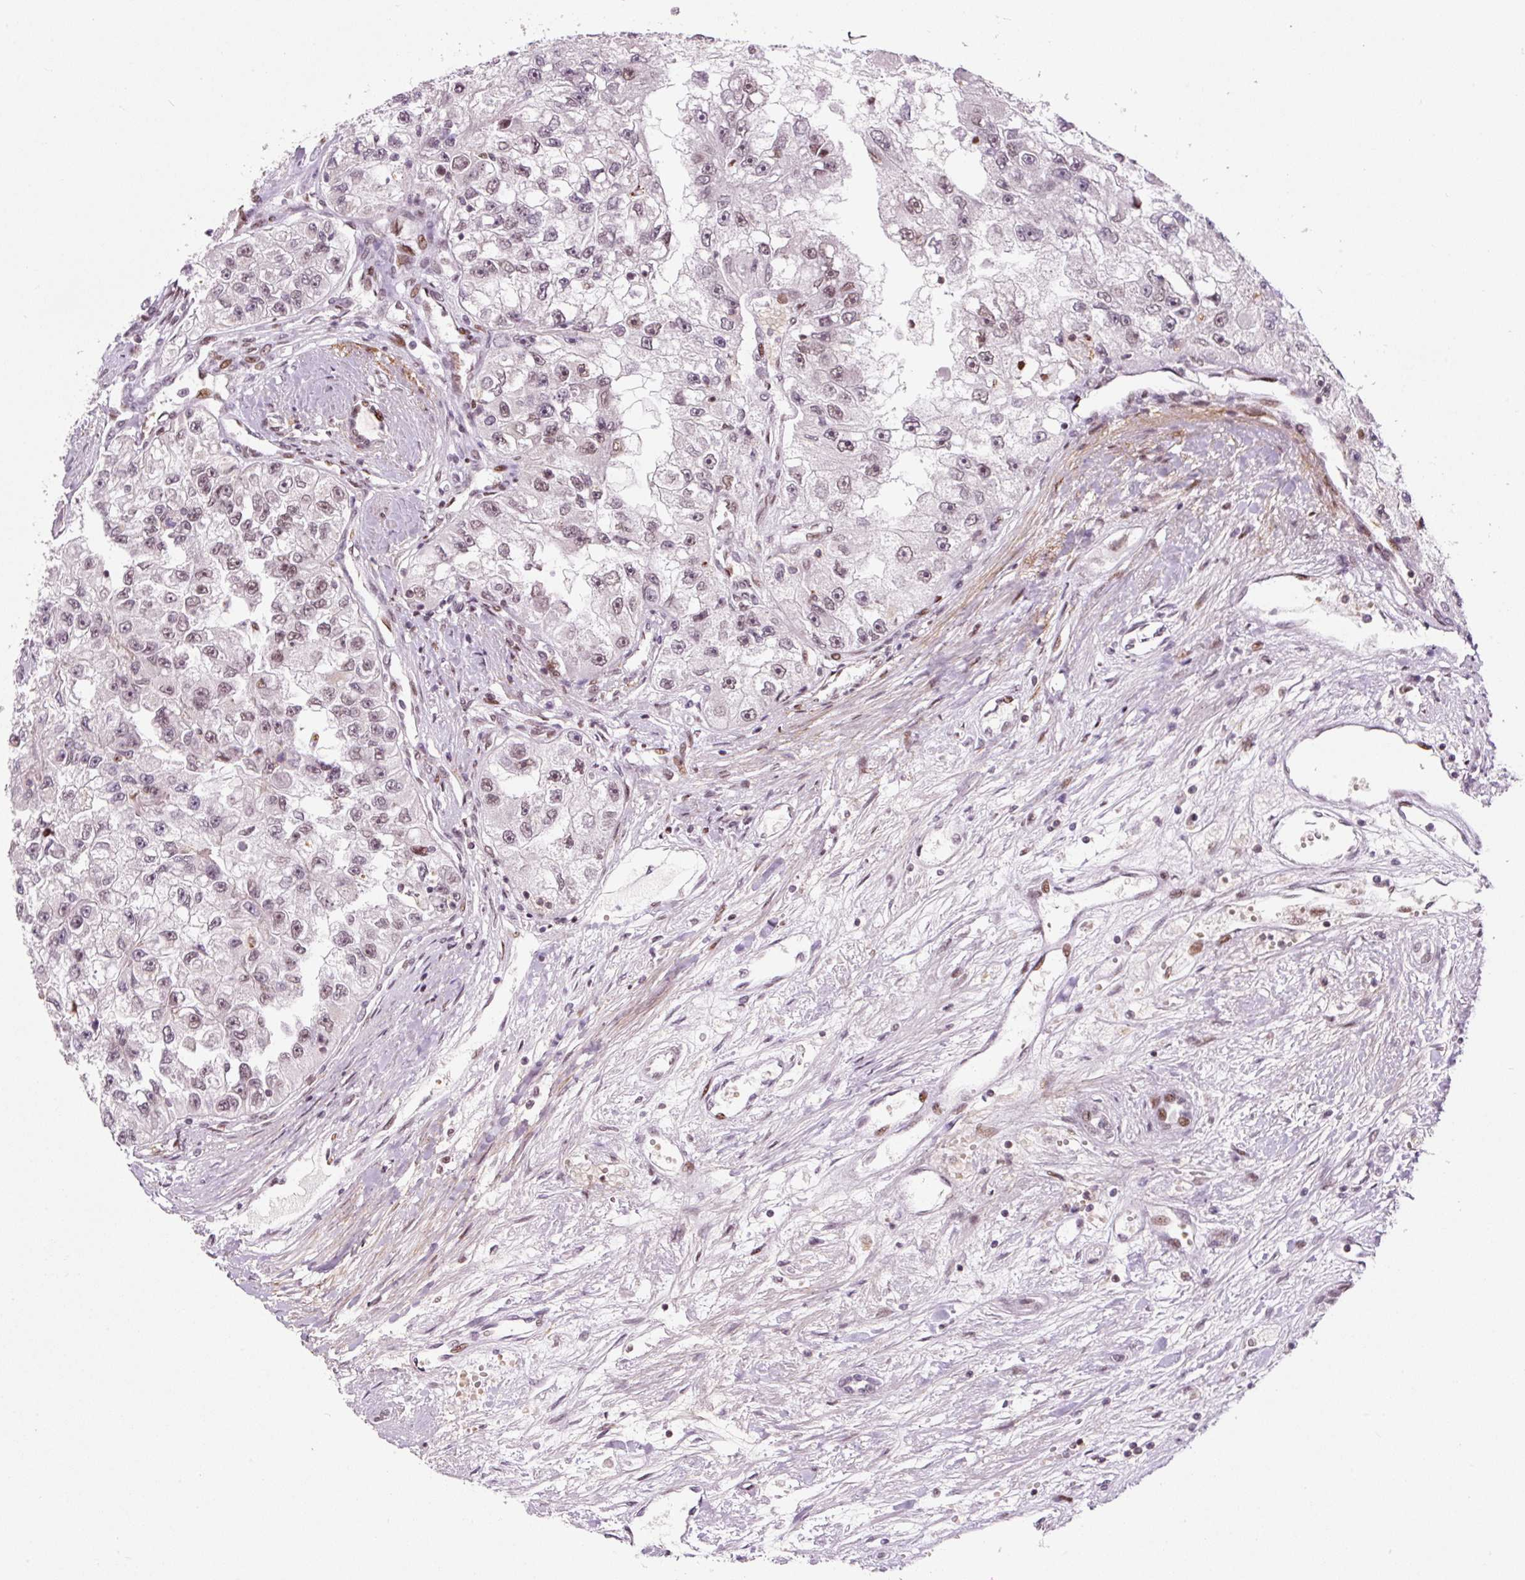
{"staining": {"intensity": "weak", "quantity": "25%-75%", "location": "nuclear"}, "tissue": "renal cancer", "cell_type": "Tumor cells", "image_type": "cancer", "snomed": [{"axis": "morphology", "description": "Adenocarcinoma, NOS"}, {"axis": "topography", "description": "Kidney"}], "caption": "Protein expression analysis of human renal adenocarcinoma reveals weak nuclear positivity in approximately 25%-75% of tumor cells.", "gene": "CCNL2", "patient": {"sex": "male", "age": 63}}